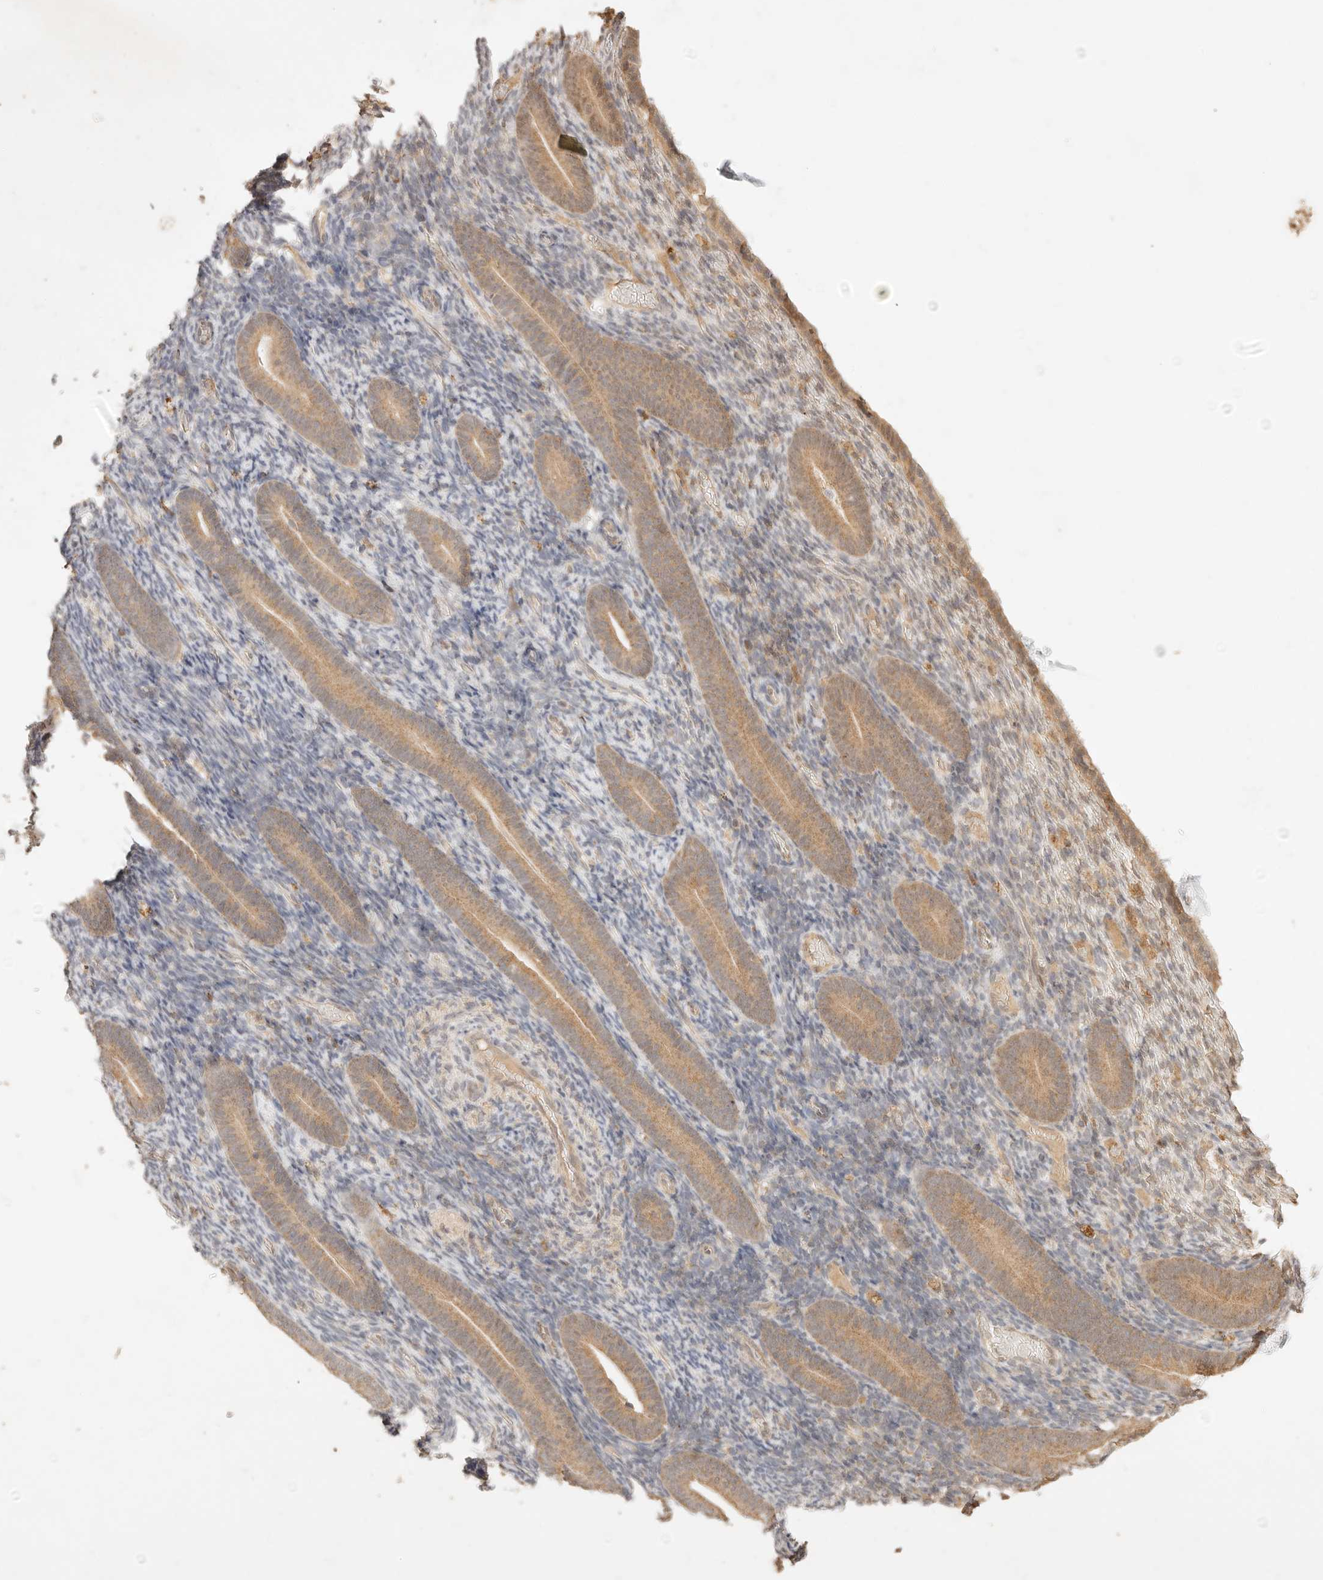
{"staining": {"intensity": "negative", "quantity": "none", "location": "none"}, "tissue": "endometrium", "cell_type": "Cells in endometrial stroma", "image_type": "normal", "snomed": [{"axis": "morphology", "description": "Normal tissue, NOS"}, {"axis": "topography", "description": "Endometrium"}], "caption": "Normal endometrium was stained to show a protein in brown. There is no significant expression in cells in endometrial stroma. Nuclei are stained in blue.", "gene": "TRIM11", "patient": {"sex": "female", "age": 51}}